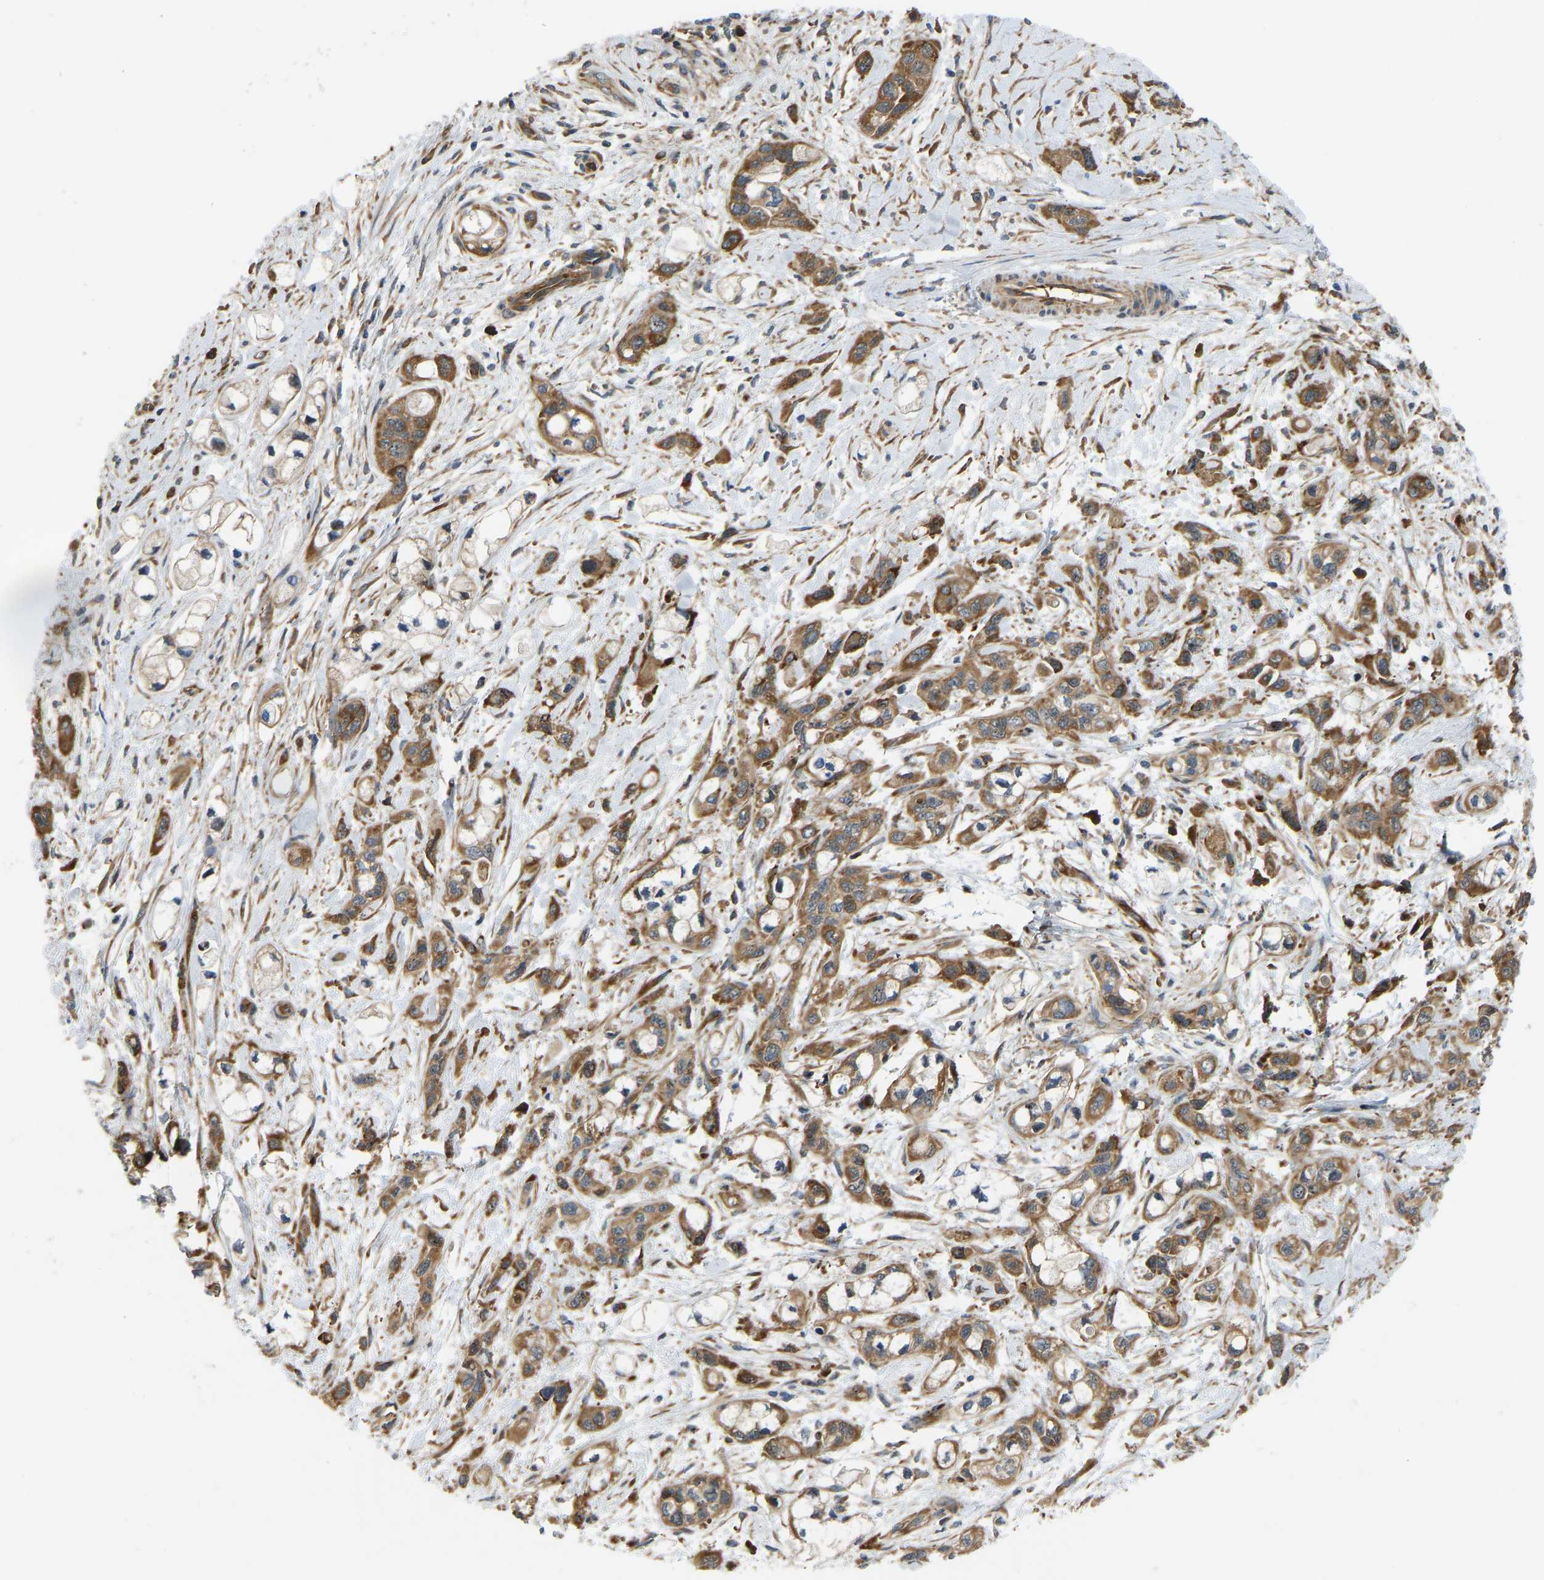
{"staining": {"intensity": "moderate", "quantity": ">75%", "location": "cytoplasmic/membranous"}, "tissue": "pancreatic cancer", "cell_type": "Tumor cells", "image_type": "cancer", "snomed": [{"axis": "morphology", "description": "Adenocarcinoma, NOS"}, {"axis": "topography", "description": "Pancreas"}], "caption": "A micrograph showing moderate cytoplasmic/membranous staining in approximately >75% of tumor cells in adenocarcinoma (pancreatic), as visualized by brown immunohistochemical staining.", "gene": "RASGRF2", "patient": {"sex": "male", "age": 74}}